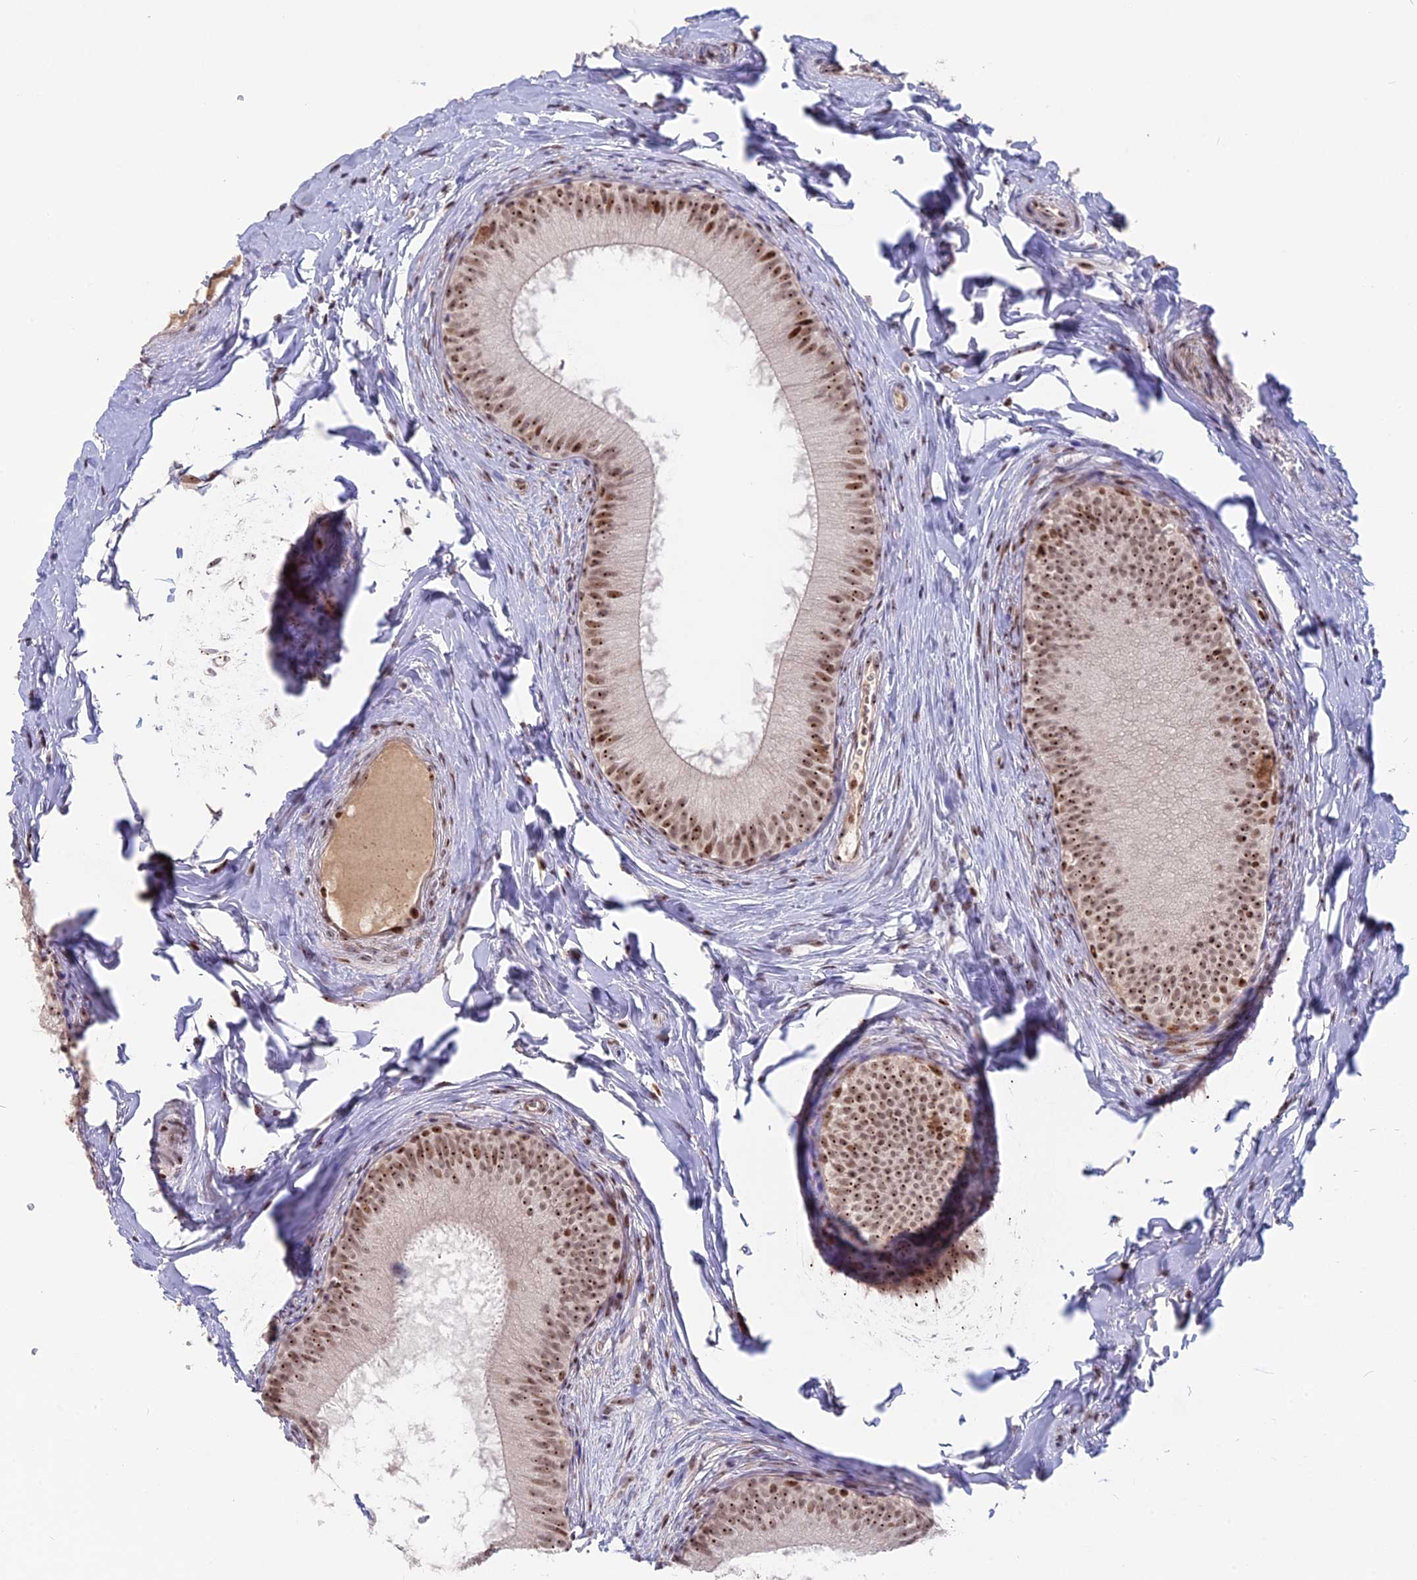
{"staining": {"intensity": "strong", "quantity": ">75%", "location": "nuclear"}, "tissue": "epididymis", "cell_type": "Glandular cells", "image_type": "normal", "snomed": [{"axis": "morphology", "description": "Normal tissue, NOS"}, {"axis": "topography", "description": "Epididymis"}], "caption": "Immunohistochemical staining of normal epididymis shows strong nuclear protein positivity in about >75% of glandular cells.", "gene": "FAM131A", "patient": {"sex": "male", "age": 34}}